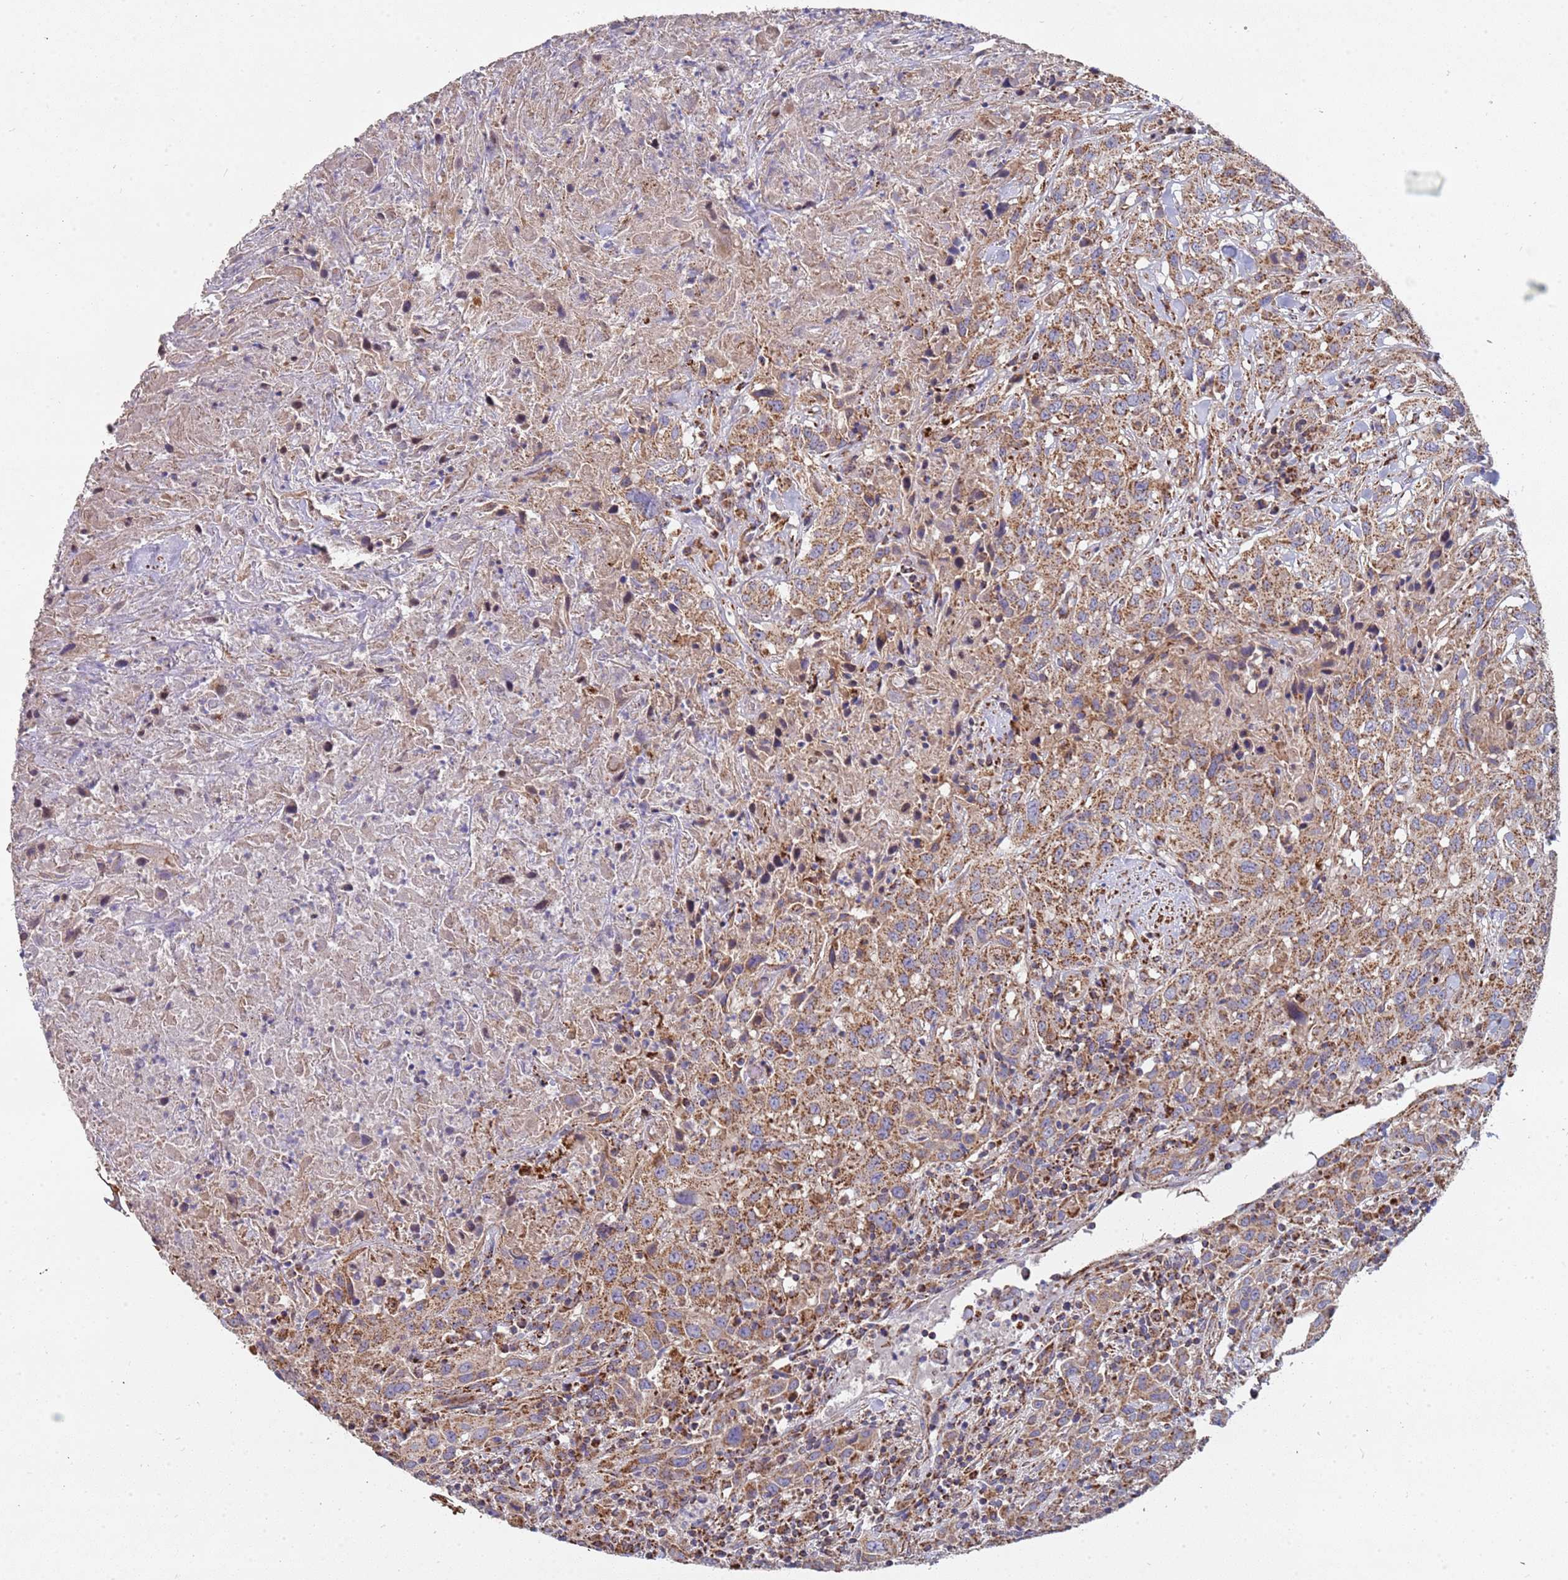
{"staining": {"intensity": "strong", "quantity": ">75%", "location": "cytoplasmic/membranous"}, "tissue": "urothelial cancer", "cell_type": "Tumor cells", "image_type": "cancer", "snomed": [{"axis": "morphology", "description": "Urothelial carcinoma, High grade"}, {"axis": "topography", "description": "Urinary bladder"}], "caption": "About >75% of tumor cells in urothelial cancer display strong cytoplasmic/membranous protein positivity as visualized by brown immunohistochemical staining.", "gene": "WDFY3", "patient": {"sex": "male", "age": 61}}